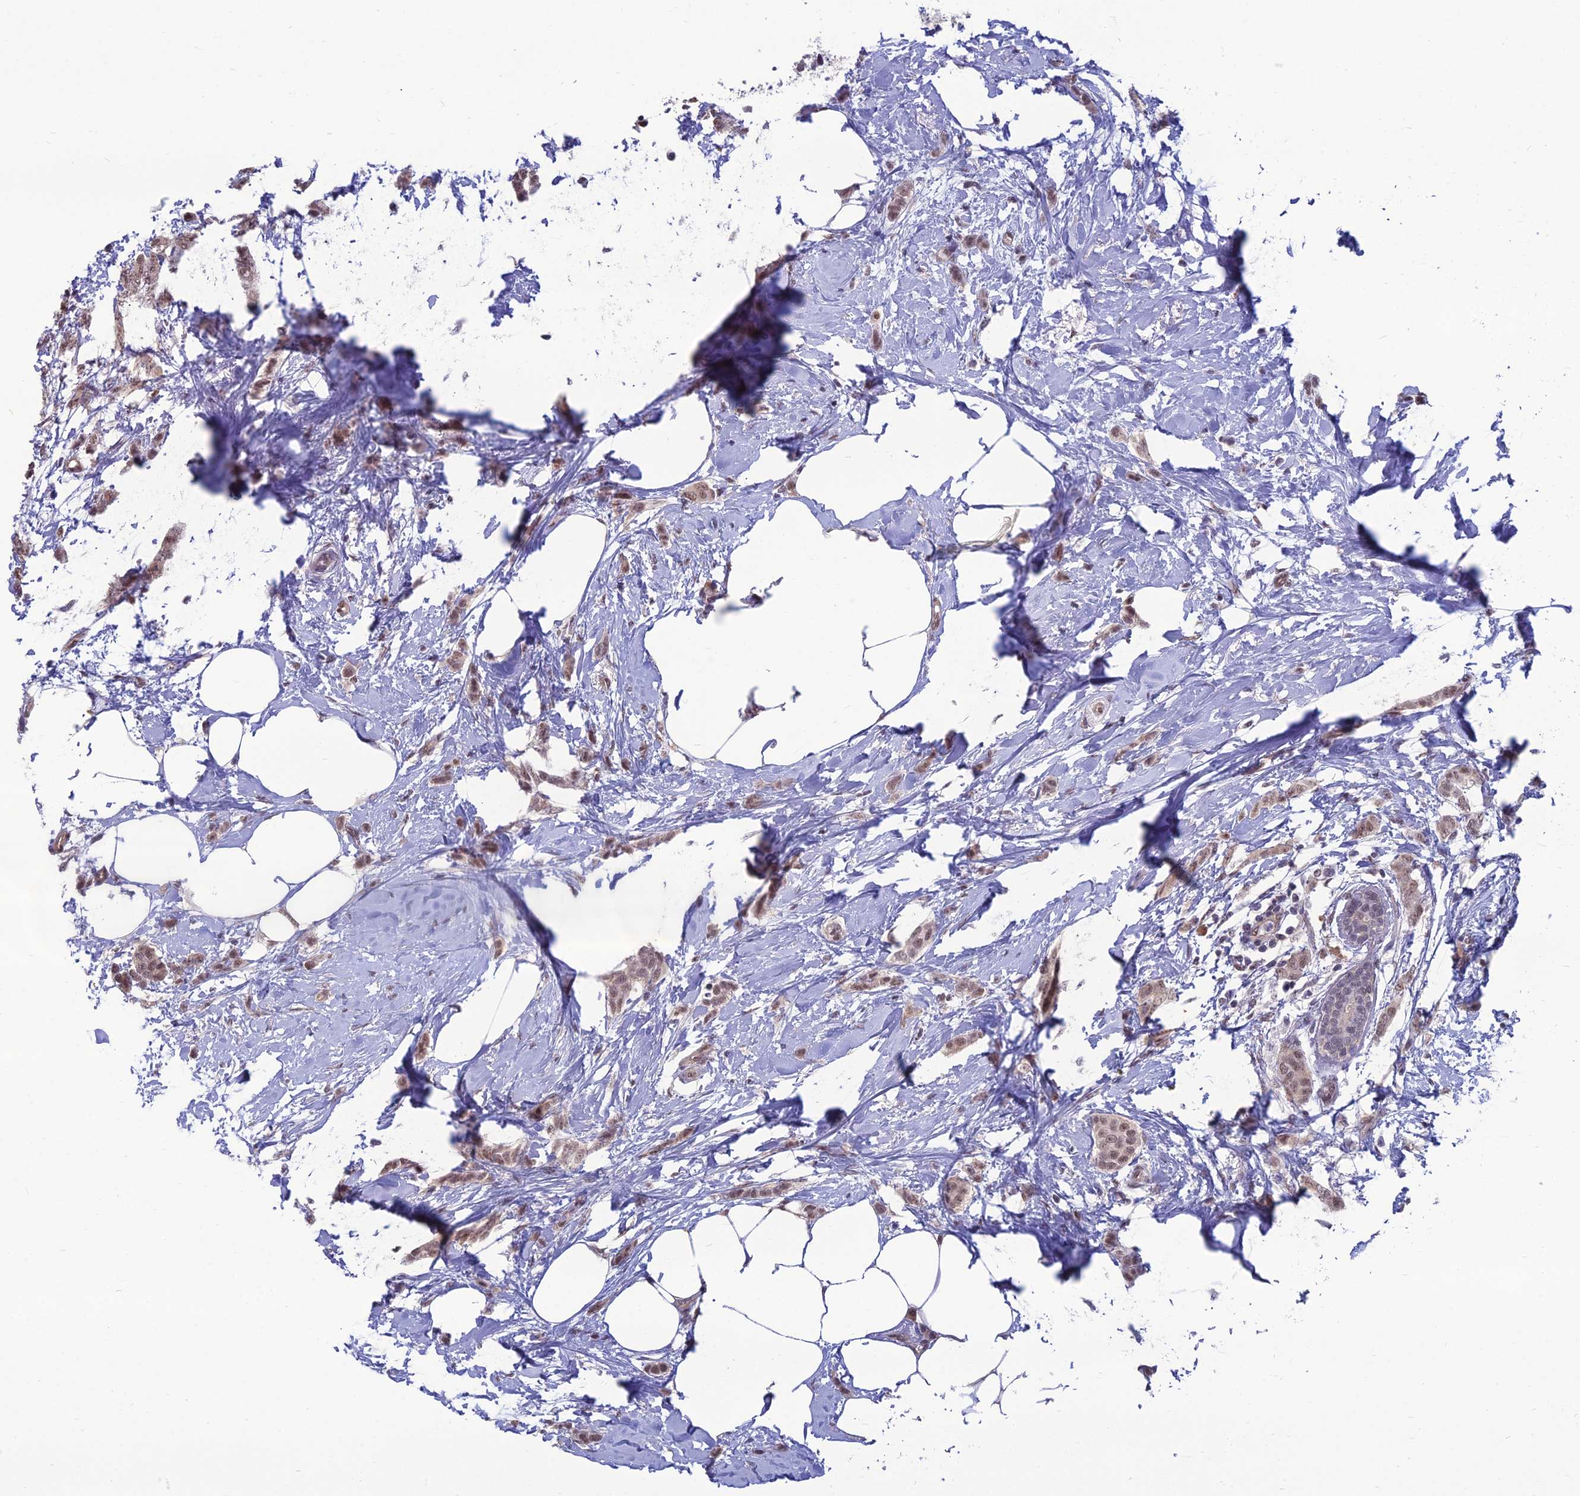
{"staining": {"intensity": "moderate", "quantity": ">75%", "location": "nuclear"}, "tissue": "breast cancer", "cell_type": "Tumor cells", "image_type": "cancer", "snomed": [{"axis": "morphology", "description": "Duct carcinoma"}, {"axis": "topography", "description": "Breast"}], "caption": "Tumor cells display medium levels of moderate nuclear positivity in about >75% of cells in breast intraductal carcinoma. (DAB (3,3'-diaminobenzidine) IHC with brightfield microscopy, high magnification).", "gene": "SRSF7", "patient": {"sex": "female", "age": 72}}